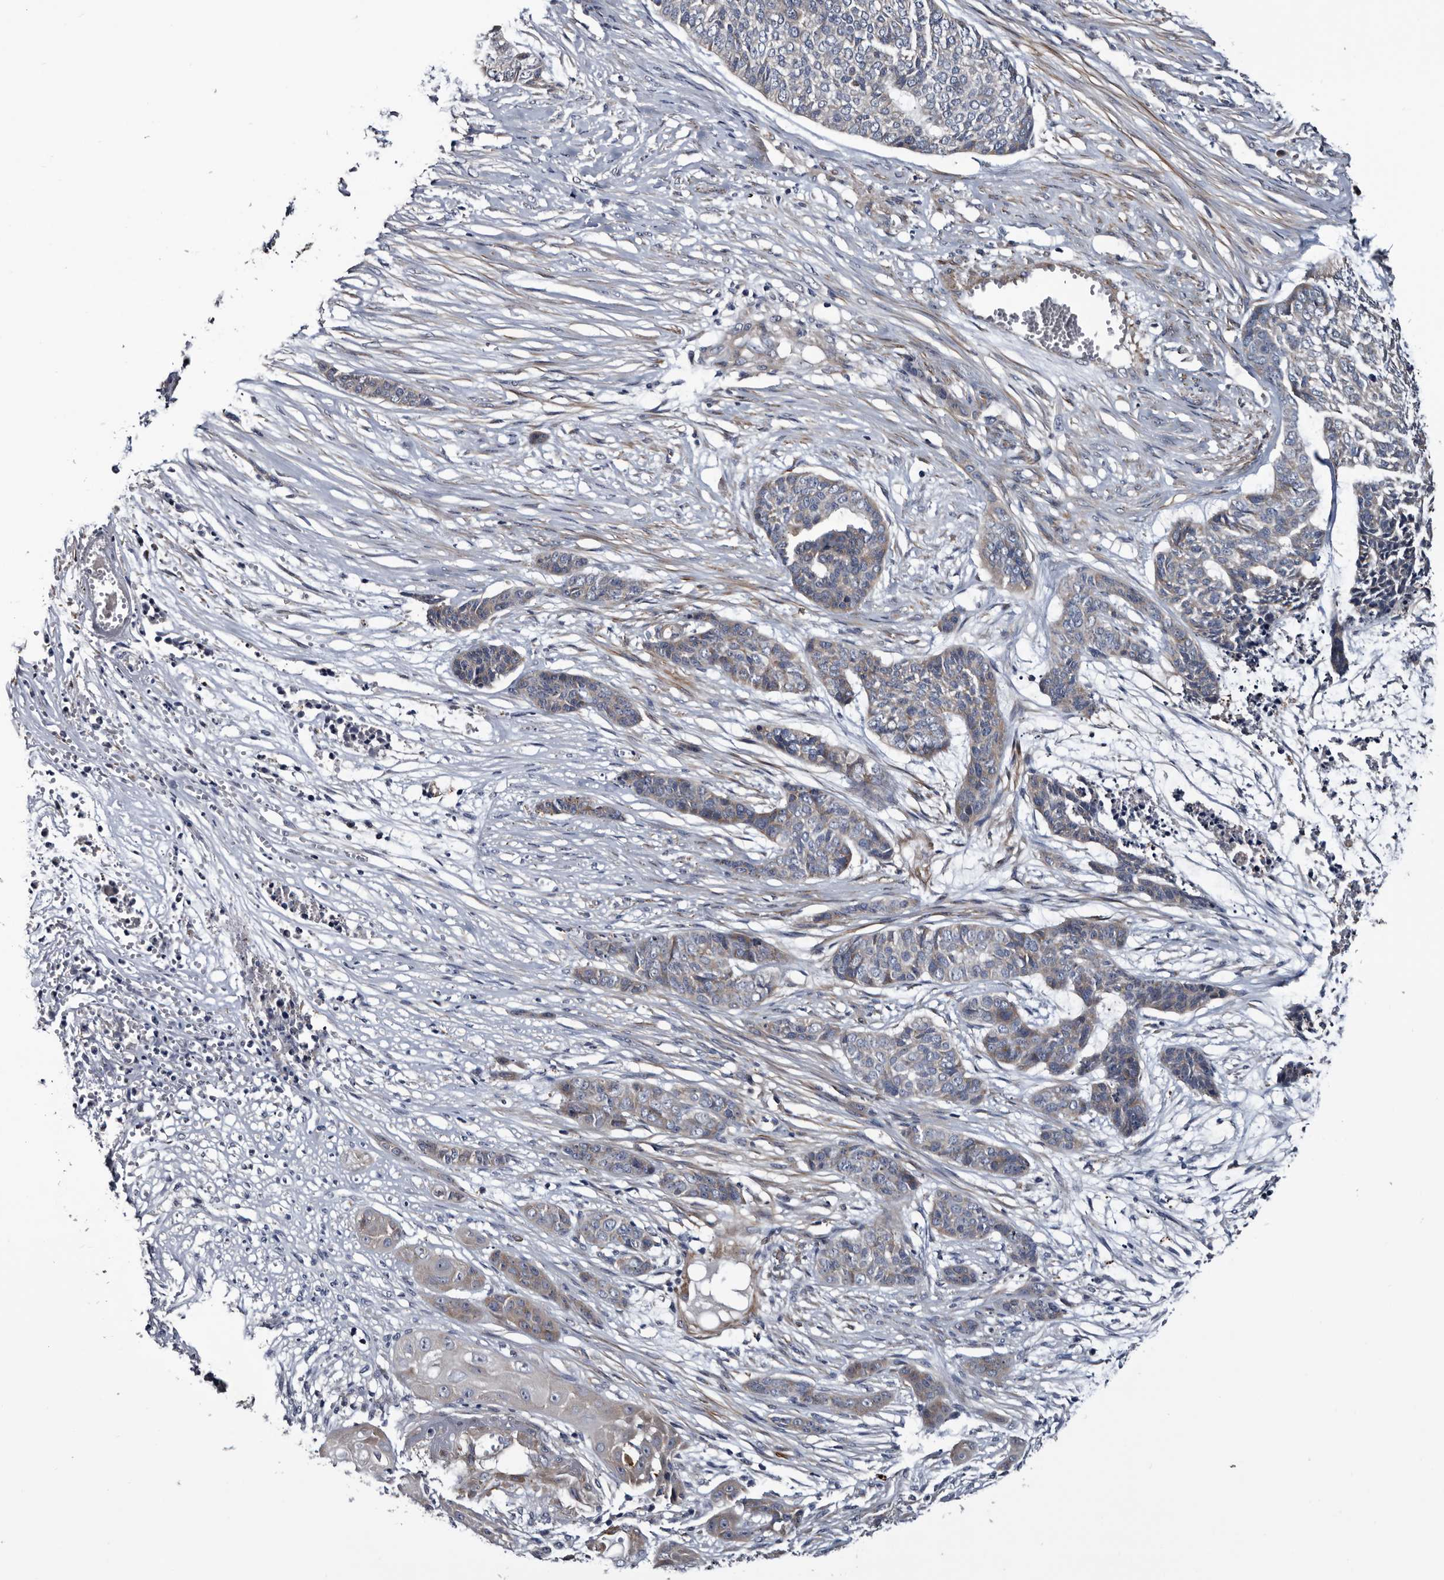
{"staining": {"intensity": "negative", "quantity": "none", "location": "none"}, "tissue": "skin cancer", "cell_type": "Tumor cells", "image_type": "cancer", "snomed": [{"axis": "morphology", "description": "Basal cell carcinoma"}, {"axis": "topography", "description": "Skin"}], "caption": "Image shows no significant protein staining in tumor cells of skin basal cell carcinoma.", "gene": "IARS1", "patient": {"sex": "female", "age": 64}}